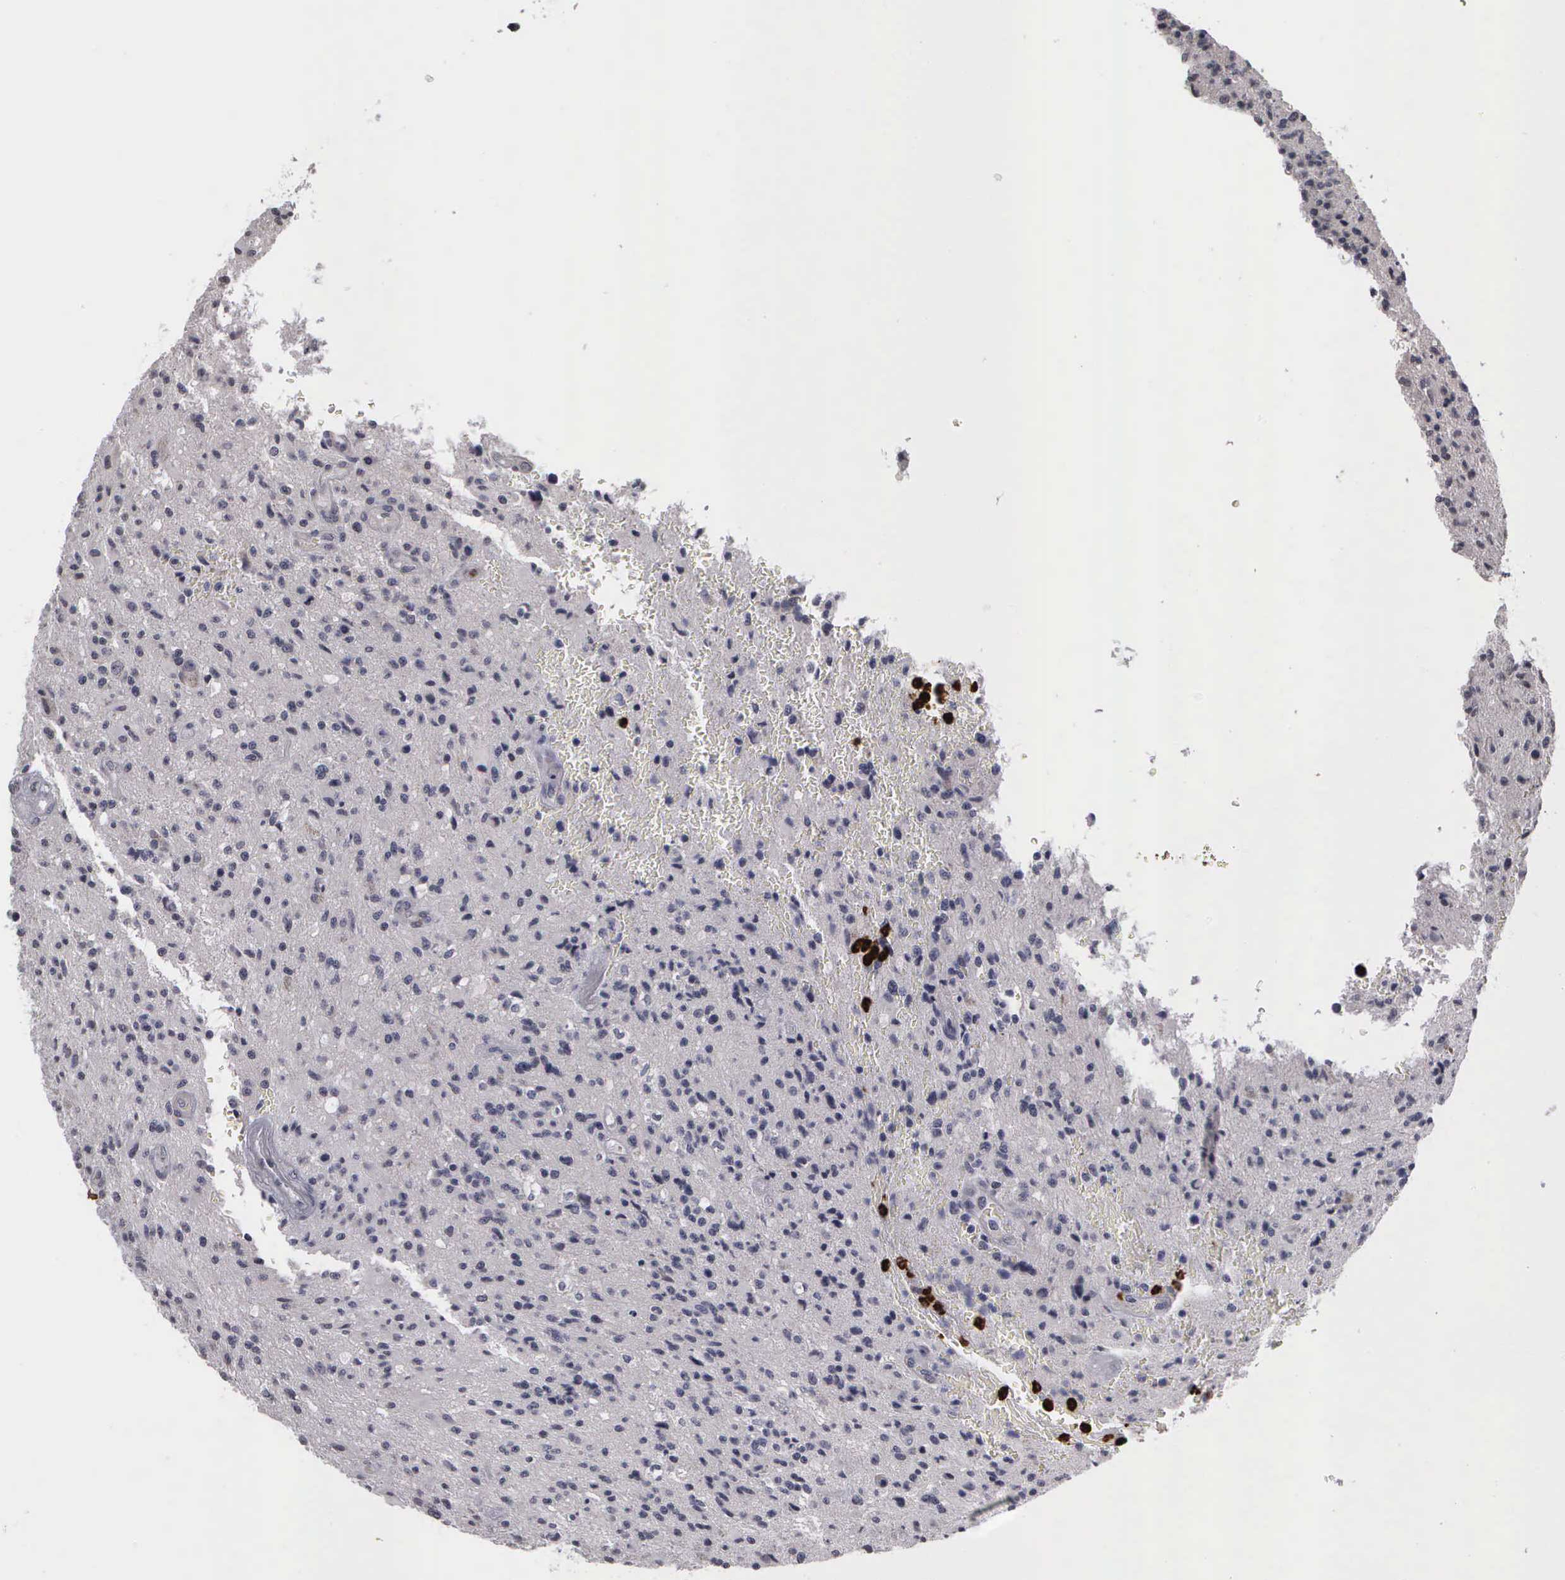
{"staining": {"intensity": "negative", "quantity": "none", "location": "none"}, "tissue": "glioma", "cell_type": "Tumor cells", "image_type": "cancer", "snomed": [{"axis": "morphology", "description": "Glioma, malignant, Low grade"}, {"axis": "topography", "description": "Brain"}], "caption": "An image of human glioma is negative for staining in tumor cells.", "gene": "MMP9", "patient": {"sex": "female", "age": 46}}